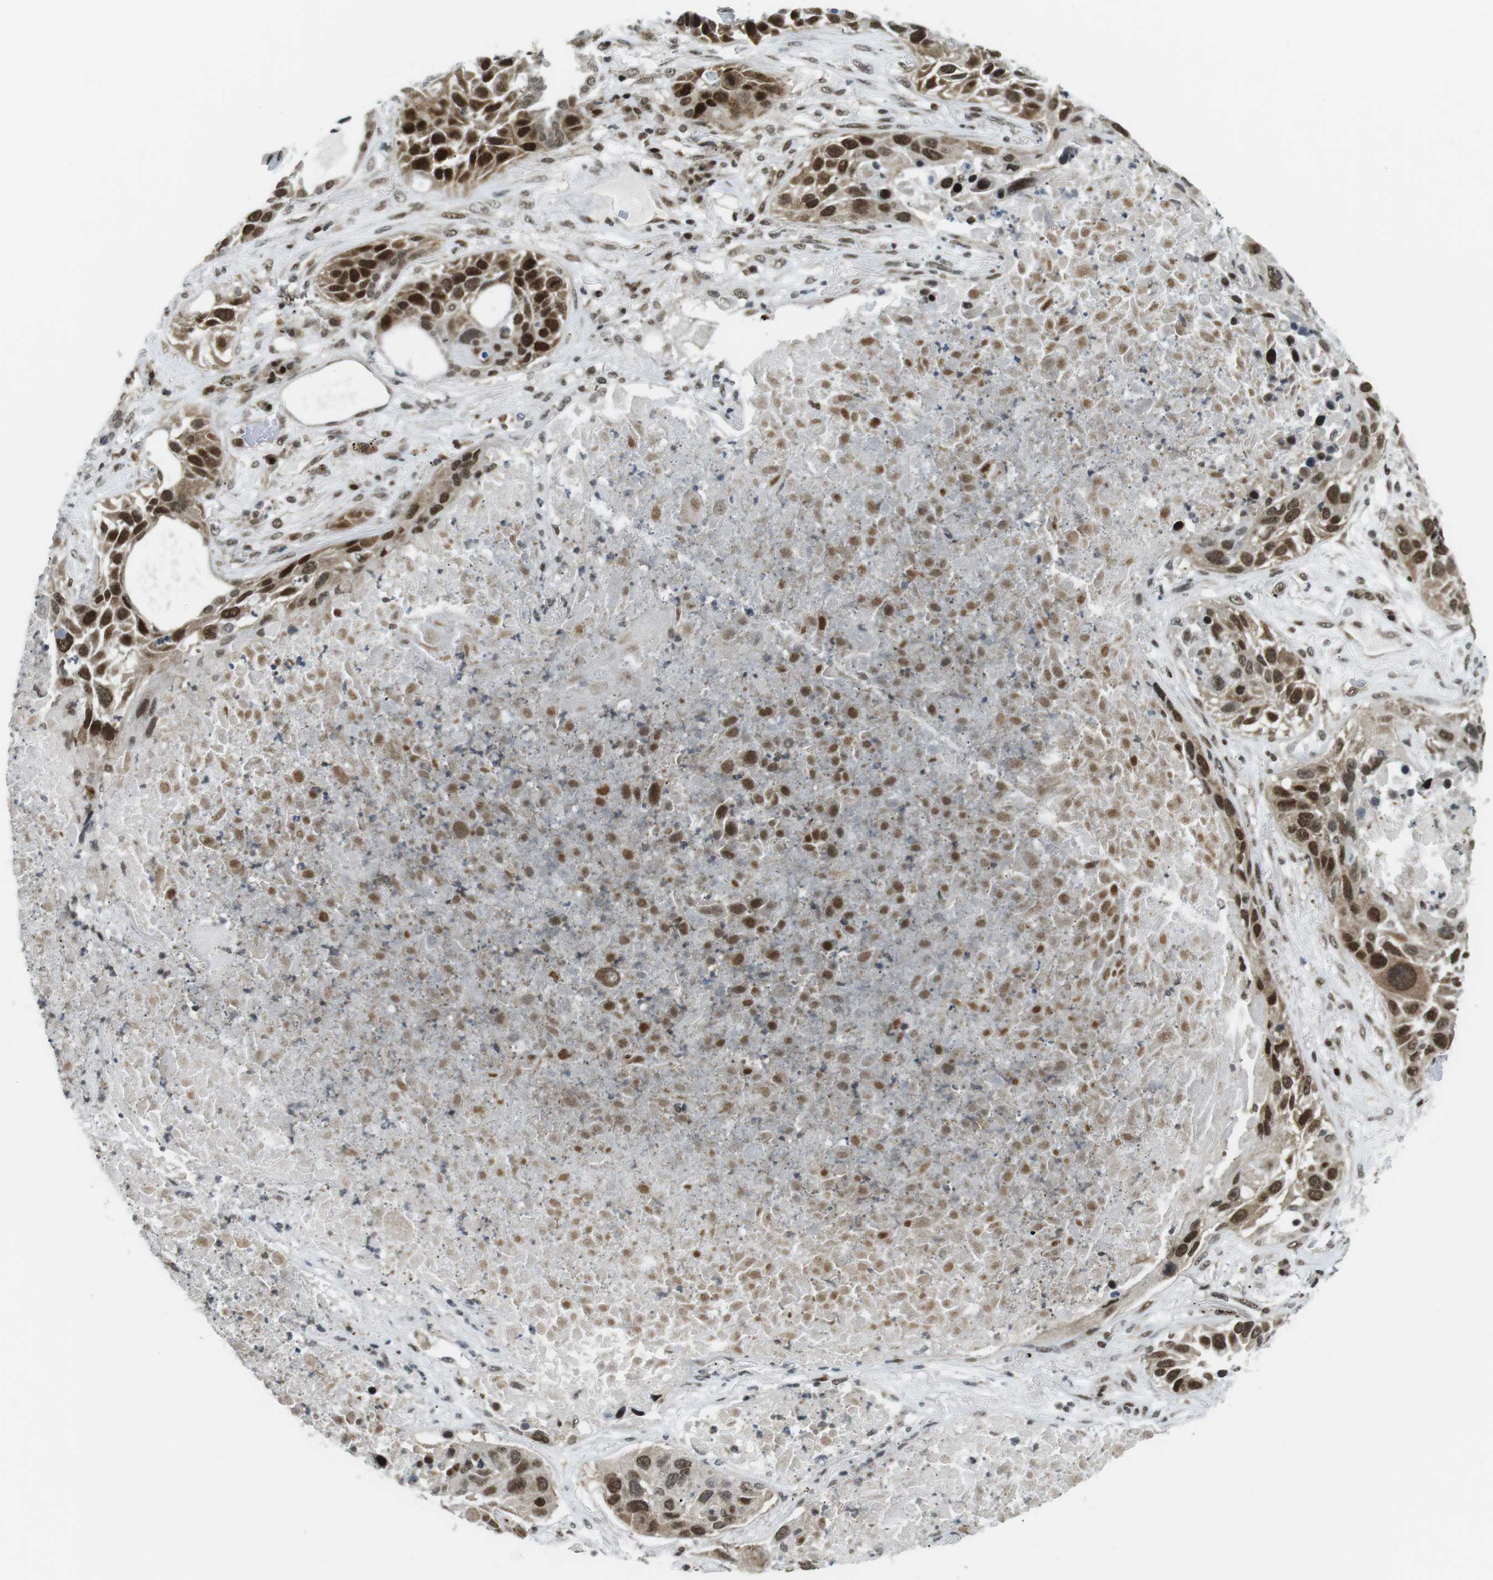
{"staining": {"intensity": "strong", "quantity": ">75%", "location": "nuclear"}, "tissue": "lung cancer", "cell_type": "Tumor cells", "image_type": "cancer", "snomed": [{"axis": "morphology", "description": "Squamous cell carcinoma, NOS"}, {"axis": "topography", "description": "Lung"}], "caption": "Immunohistochemistry photomicrograph of lung squamous cell carcinoma stained for a protein (brown), which reveals high levels of strong nuclear expression in approximately >75% of tumor cells.", "gene": "CDC27", "patient": {"sex": "male", "age": 57}}